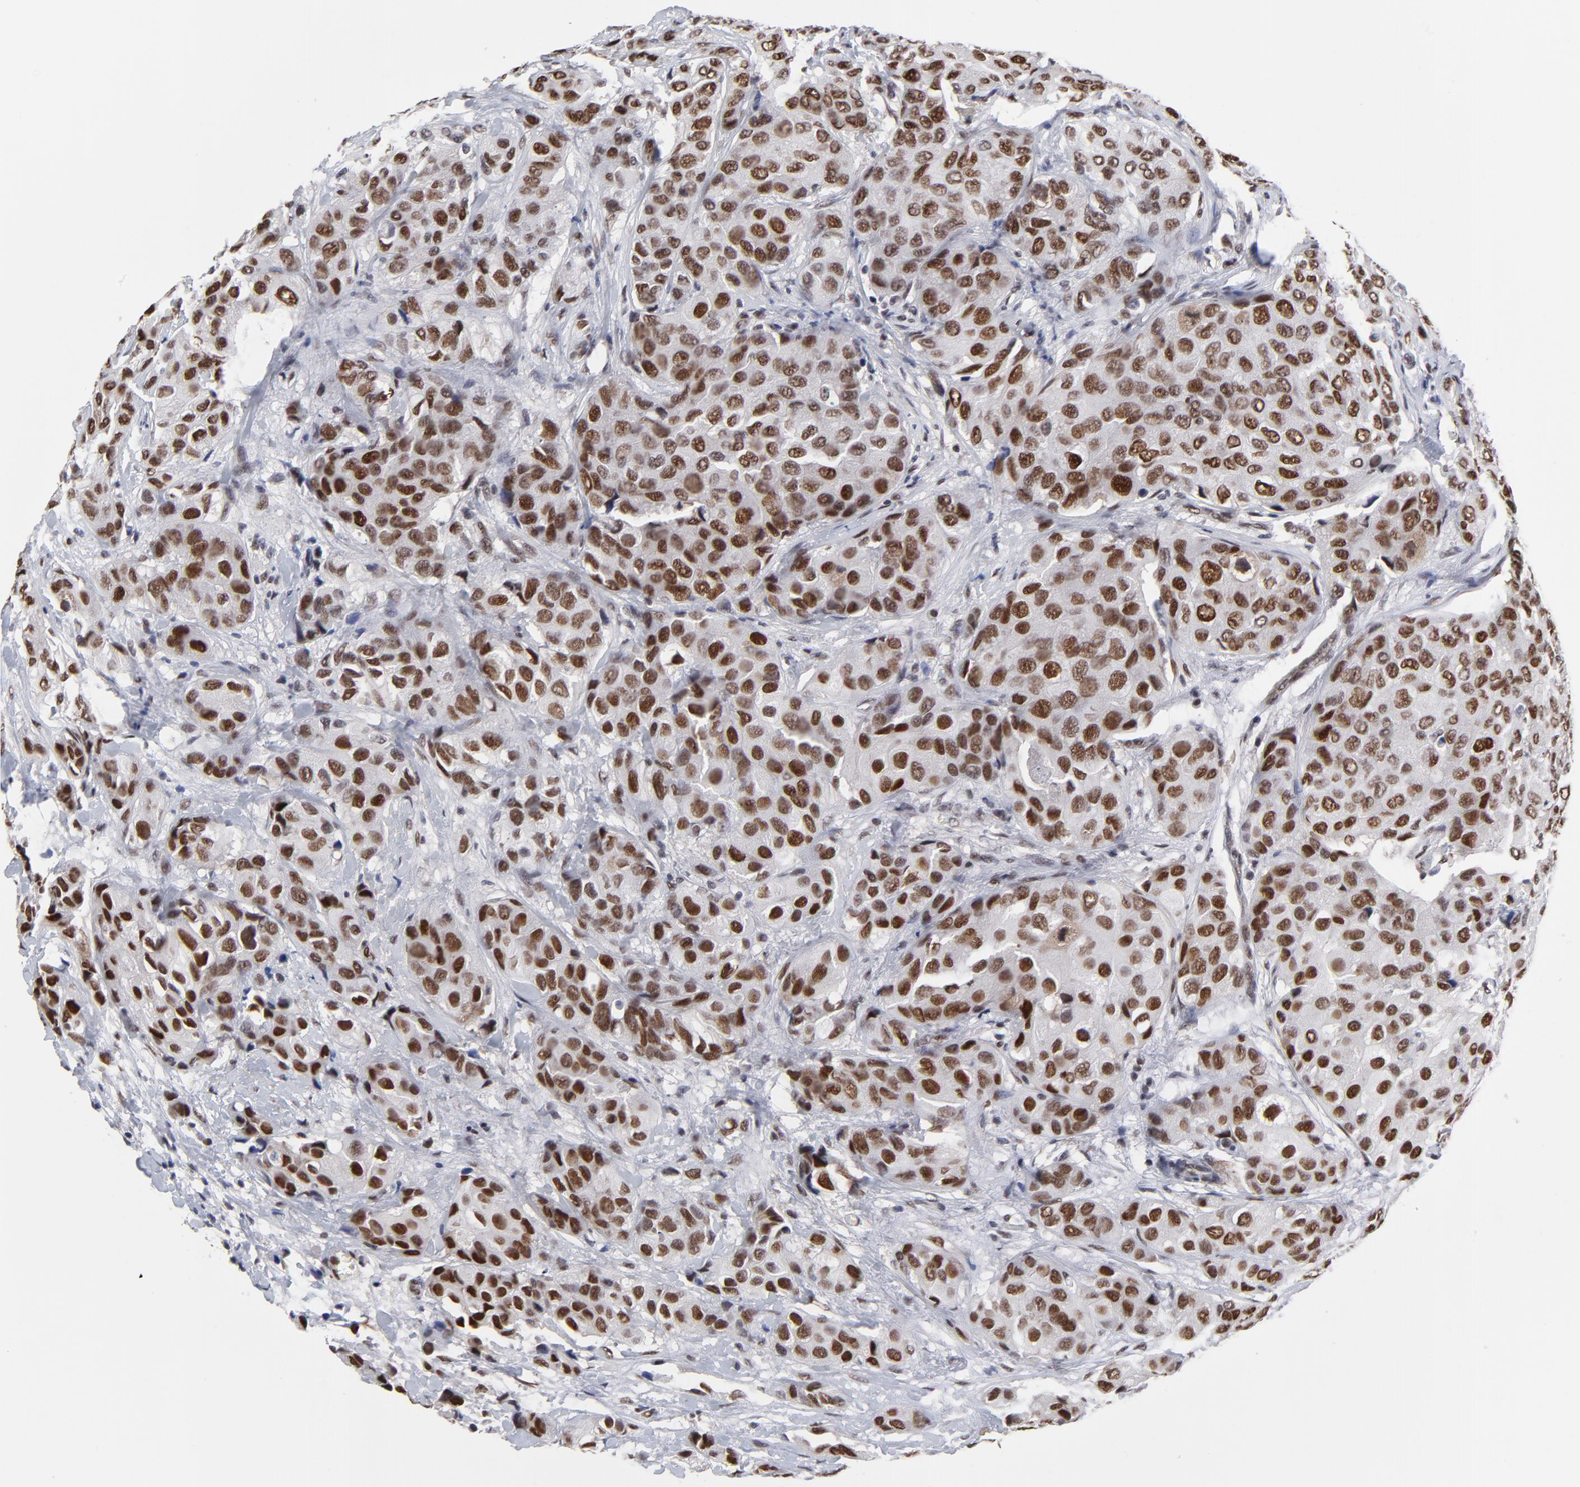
{"staining": {"intensity": "strong", "quantity": ">75%", "location": "nuclear"}, "tissue": "breast cancer", "cell_type": "Tumor cells", "image_type": "cancer", "snomed": [{"axis": "morphology", "description": "Duct carcinoma"}, {"axis": "topography", "description": "Breast"}], "caption": "Strong nuclear protein expression is seen in approximately >75% of tumor cells in breast cancer.", "gene": "OGFOD1", "patient": {"sex": "female", "age": 68}}